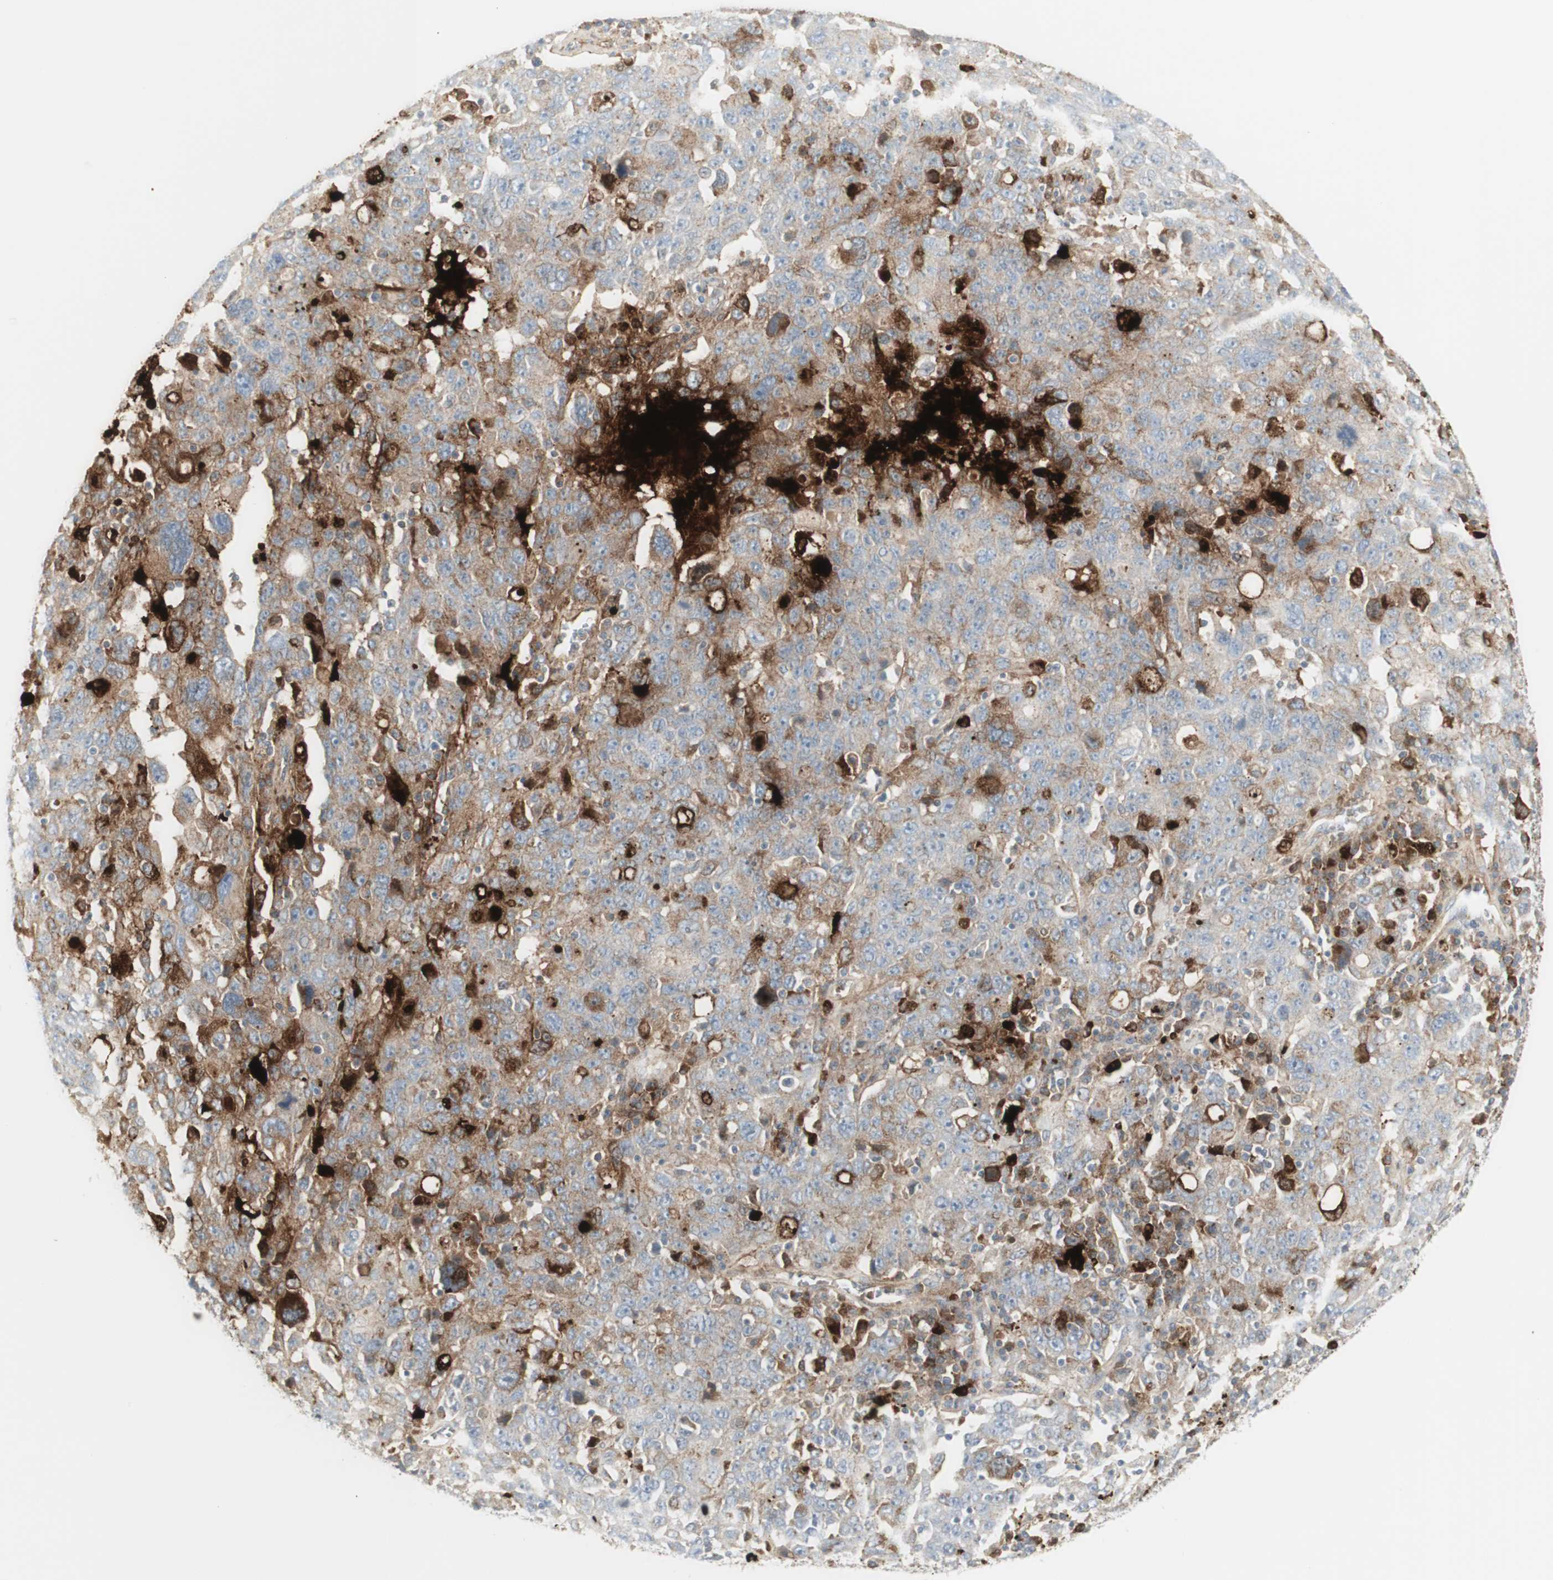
{"staining": {"intensity": "strong", "quantity": "25%-75%", "location": "cytoplasmic/membranous"}, "tissue": "ovarian cancer", "cell_type": "Tumor cells", "image_type": "cancer", "snomed": [{"axis": "morphology", "description": "Carcinoma, endometroid"}, {"axis": "topography", "description": "Ovary"}], "caption": "Protein expression analysis of human ovarian cancer reveals strong cytoplasmic/membranous expression in approximately 25%-75% of tumor cells.", "gene": "MDK", "patient": {"sex": "female", "age": 62}}